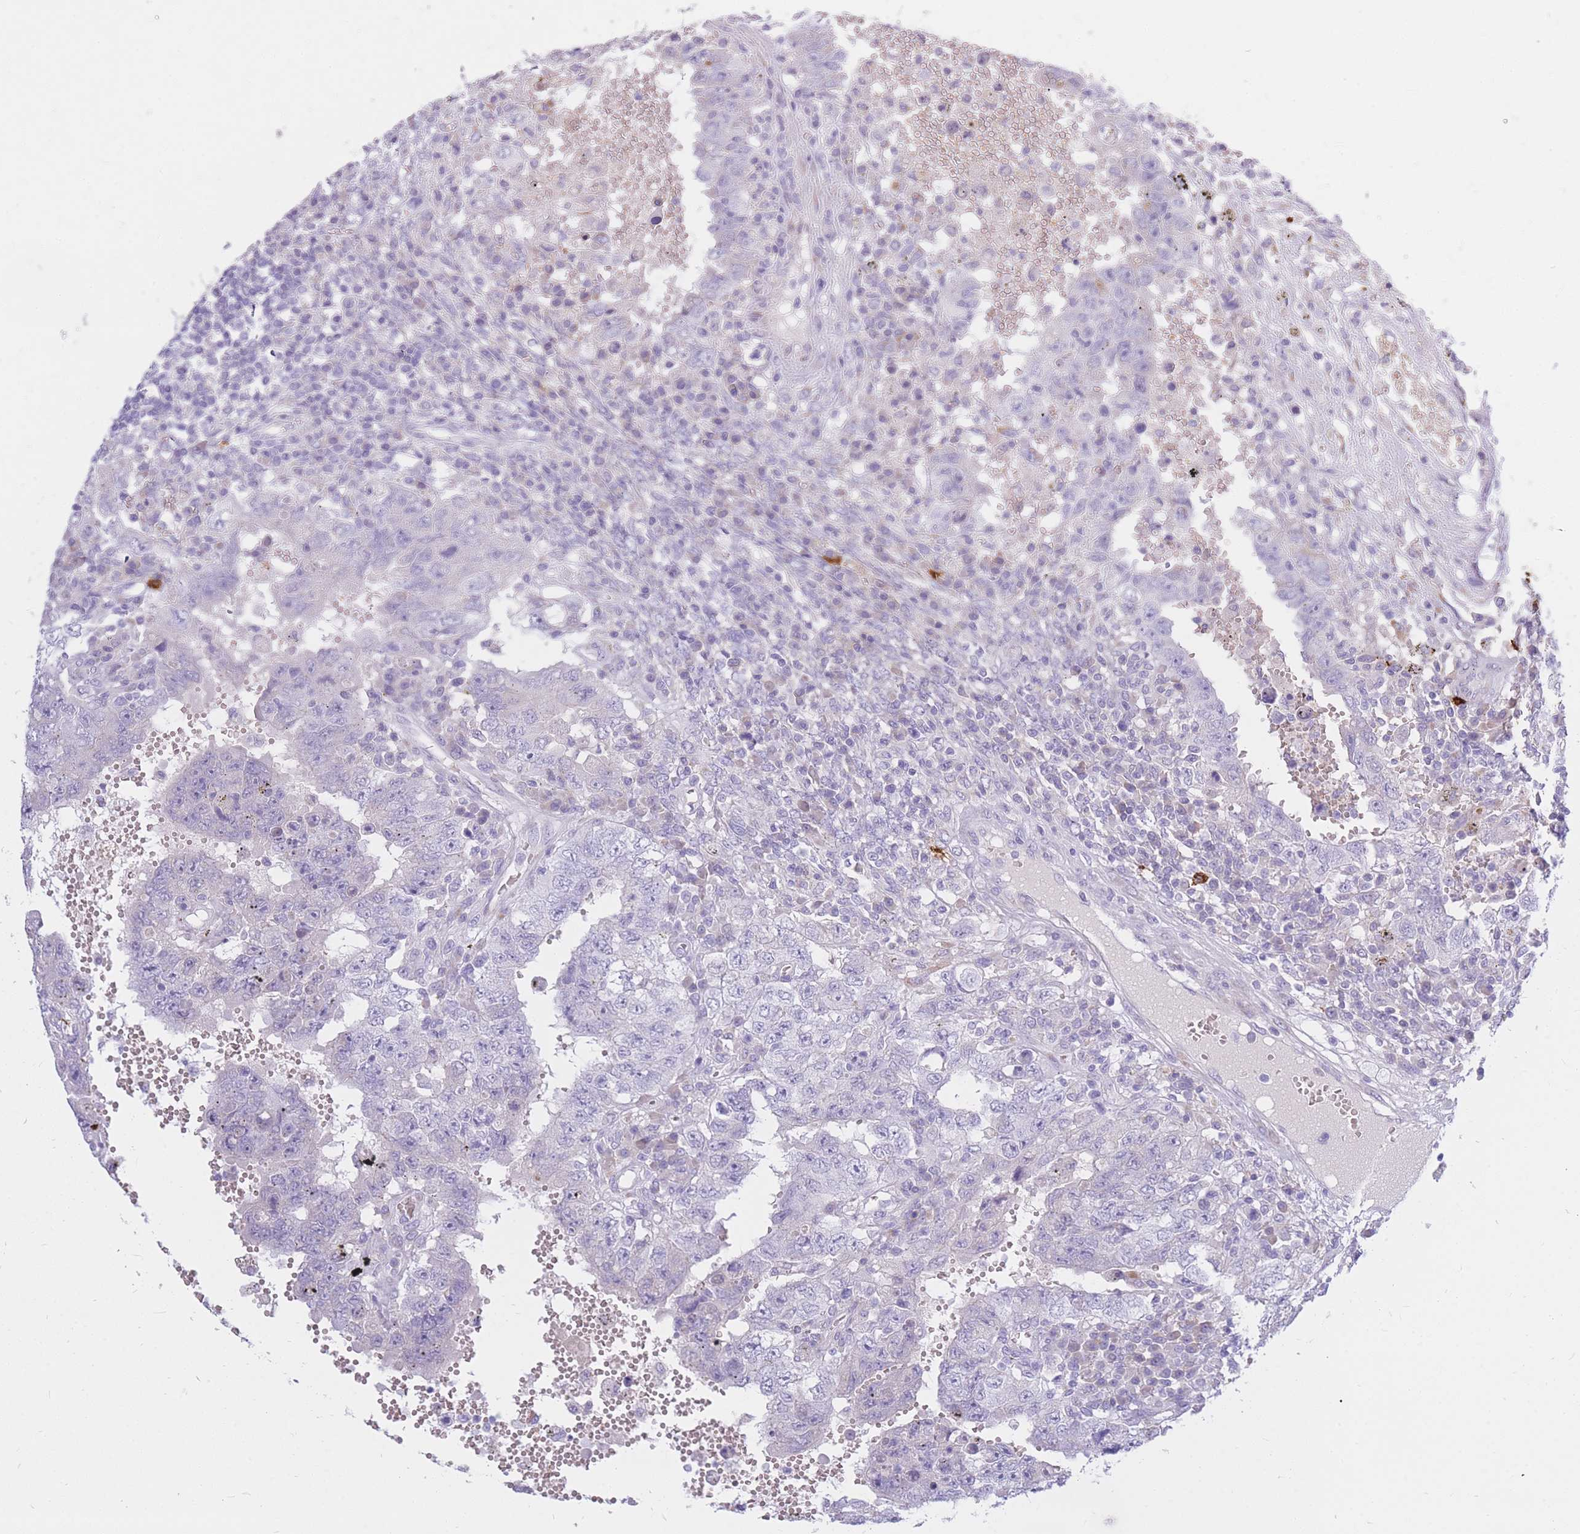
{"staining": {"intensity": "negative", "quantity": "none", "location": "none"}, "tissue": "testis cancer", "cell_type": "Tumor cells", "image_type": "cancer", "snomed": [{"axis": "morphology", "description": "Carcinoma, Embryonal, NOS"}, {"axis": "topography", "description": "Testis"}], "caption": "The immunohistochemistry micrograph has no significant positivity in tumor cells of testis cancer tissue.", "gene": "TPSD1", "patient": {"sex": "male", "age": 26}}